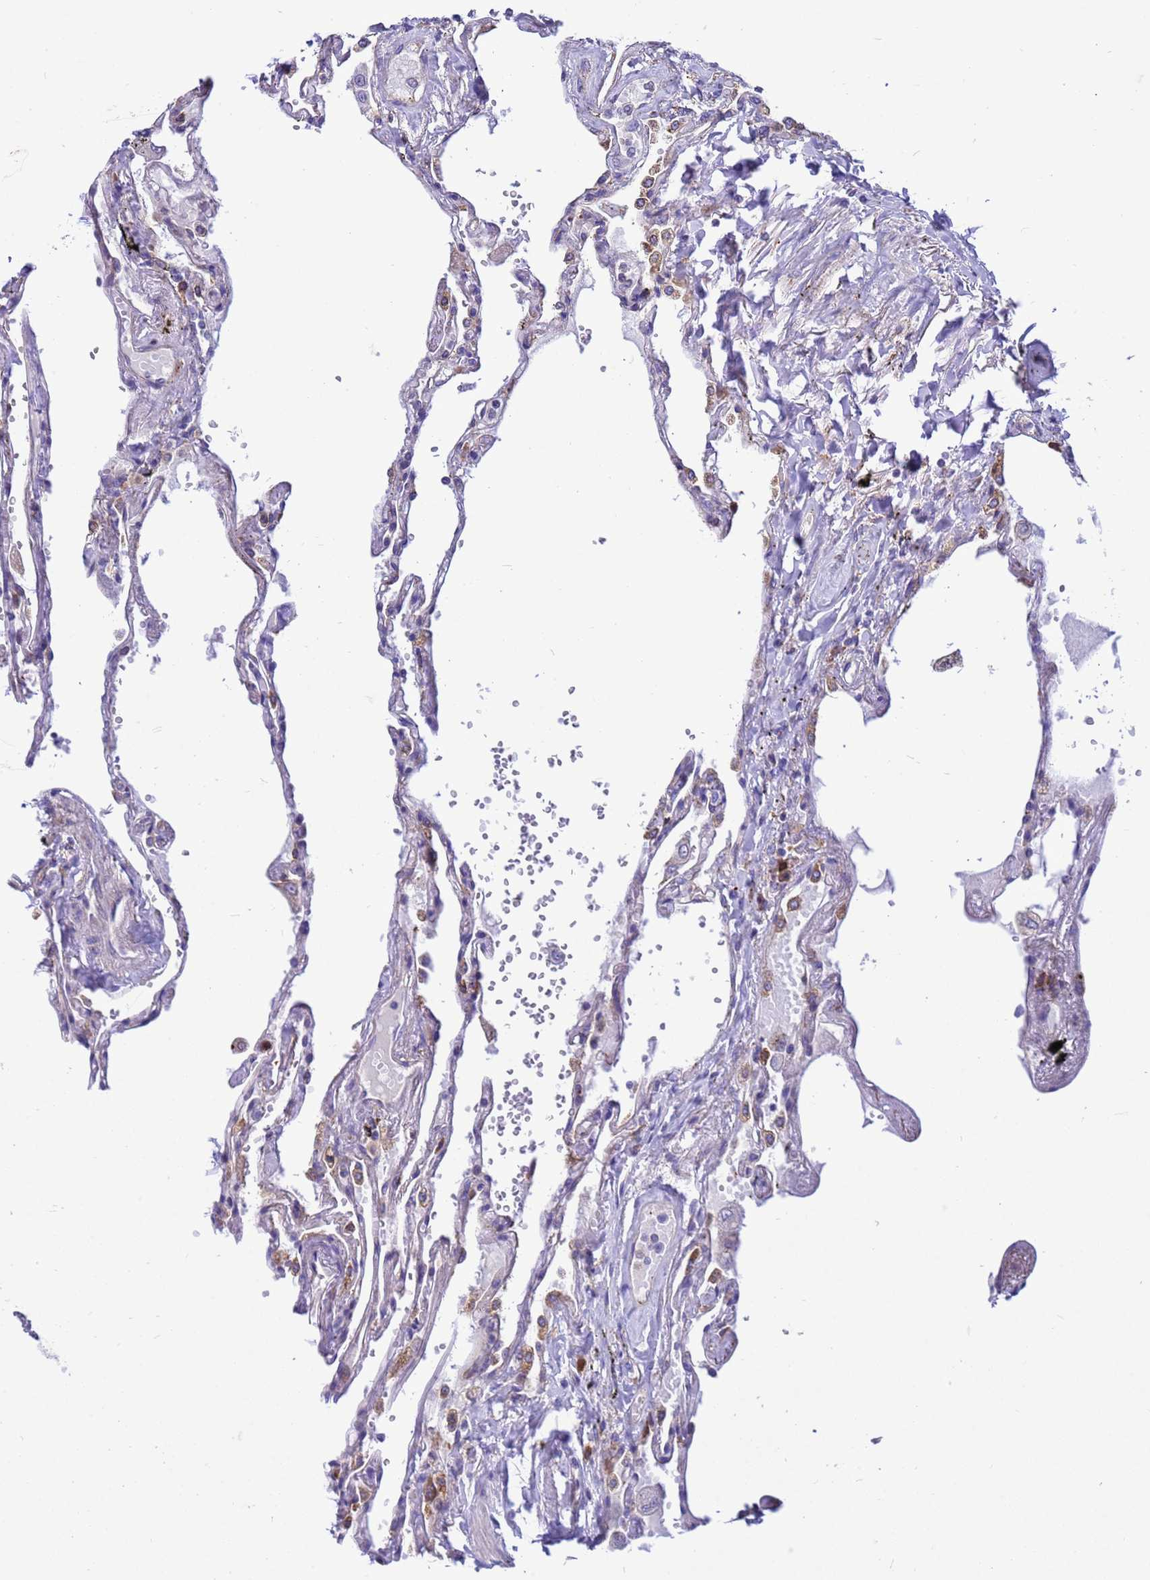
{"staining": {"intensity": "negative", "quantity": "none", "location": "none"}, "tissue": "lung", "cell_type": "Alveolar cells", "image_type": "normal", "snomed": [{"axis": "morphology", "description": "Normal tissue, NOS"}, {"axis": "topography", "description": "Lung"}], "caption": "Immunohistochemistry of unremarkable lung displays no positivity in alveolar cells.", "gene": "THAP5", "patient": {"sex": "female", "age": 67}}